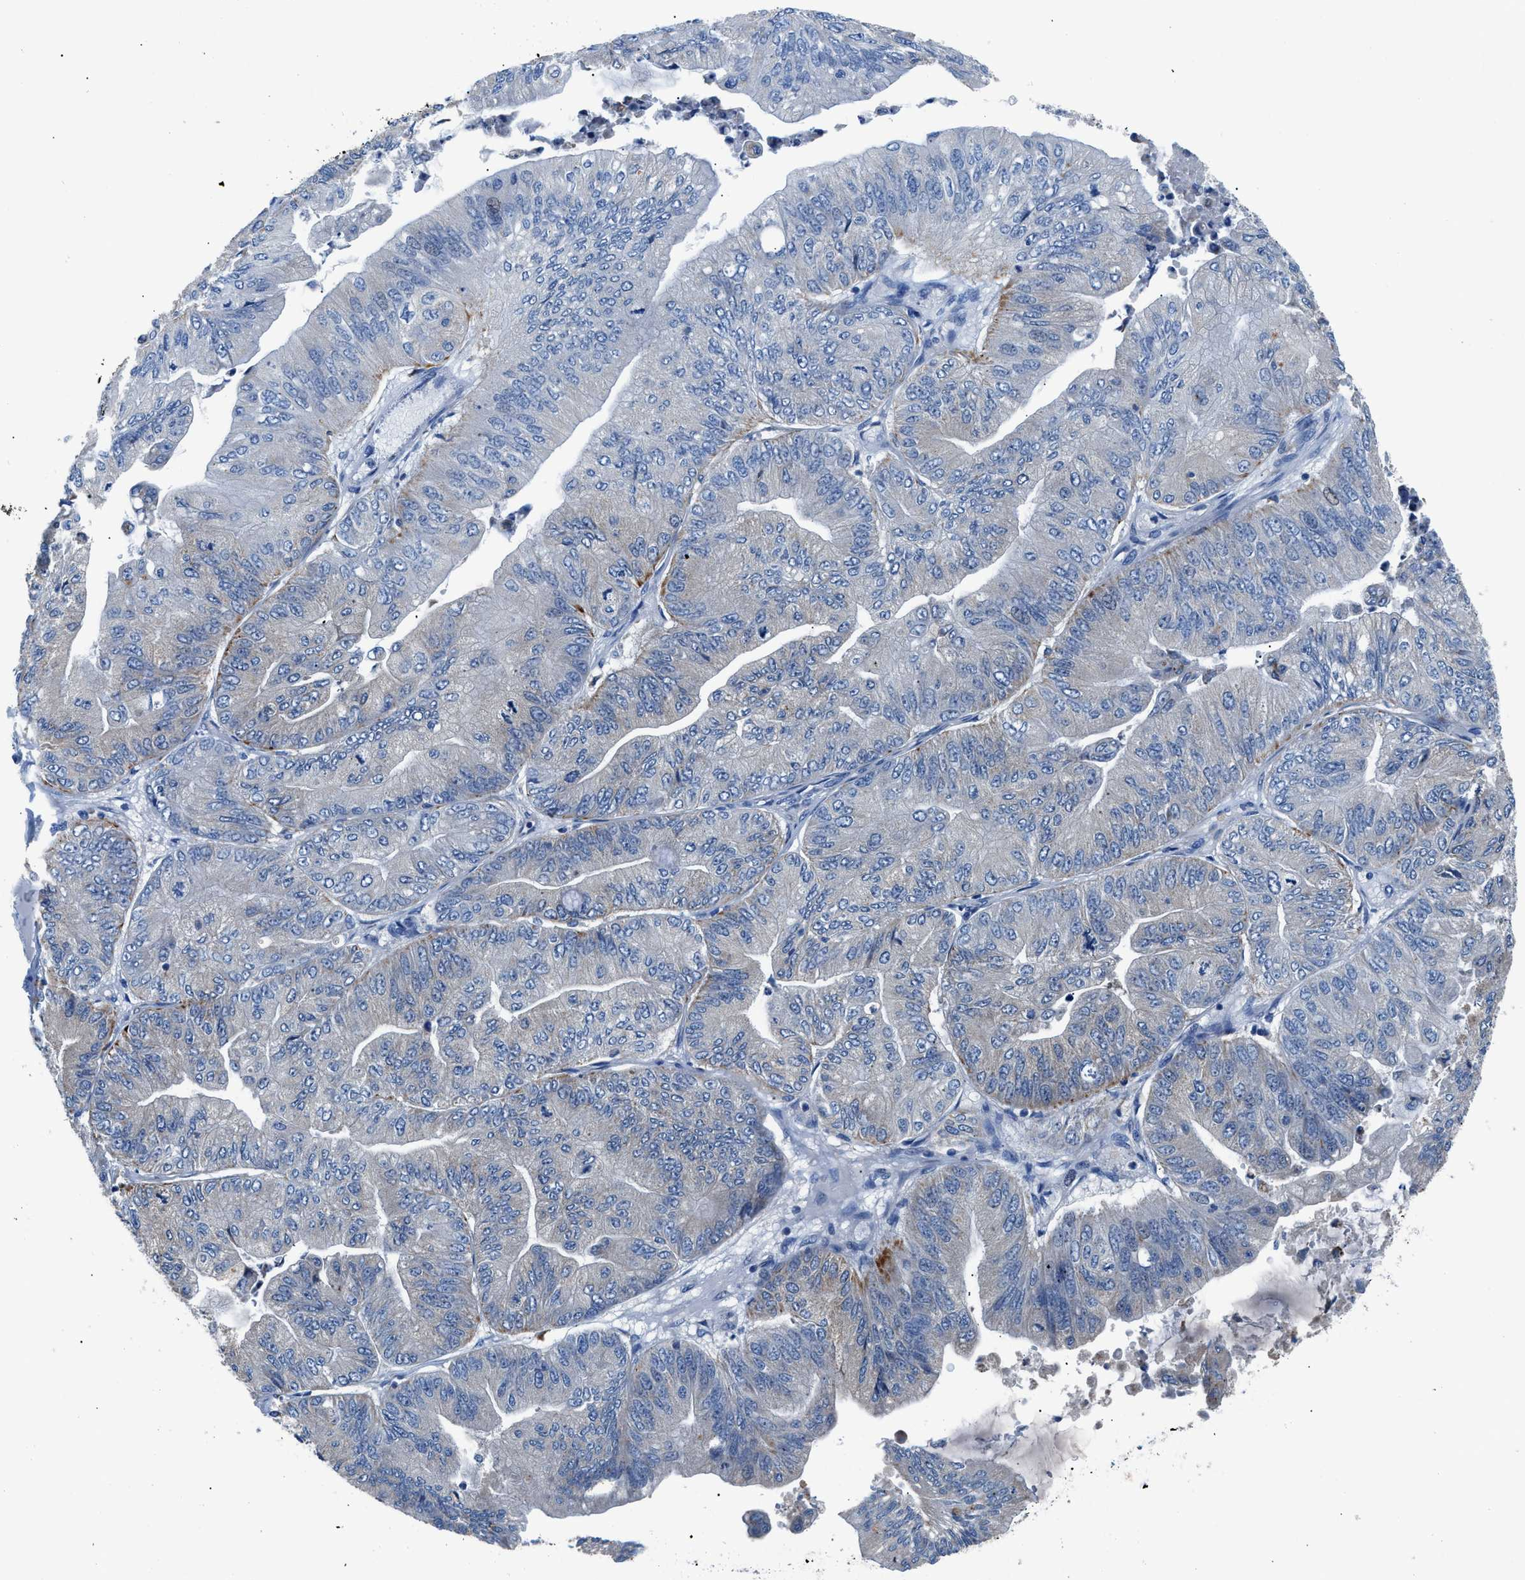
{"staining": {"intensity": "negative", "quantity": "none", "location": "none"}, "tissue": "ovarian cancer", "cell_type": "Tumor cells", "image_type": "cancer", "snomed": [{"axis": "morphology", "description": "Cystadenocarcinoma, mucinous, NOS"}, {"axis": "topography", "description": "Ovary"}], "caption": "Tumor cells are negative for brown protein staining in ovarian cancer.", "gene": "UAP1", "patient": {"sex": "female", "age": 61}}